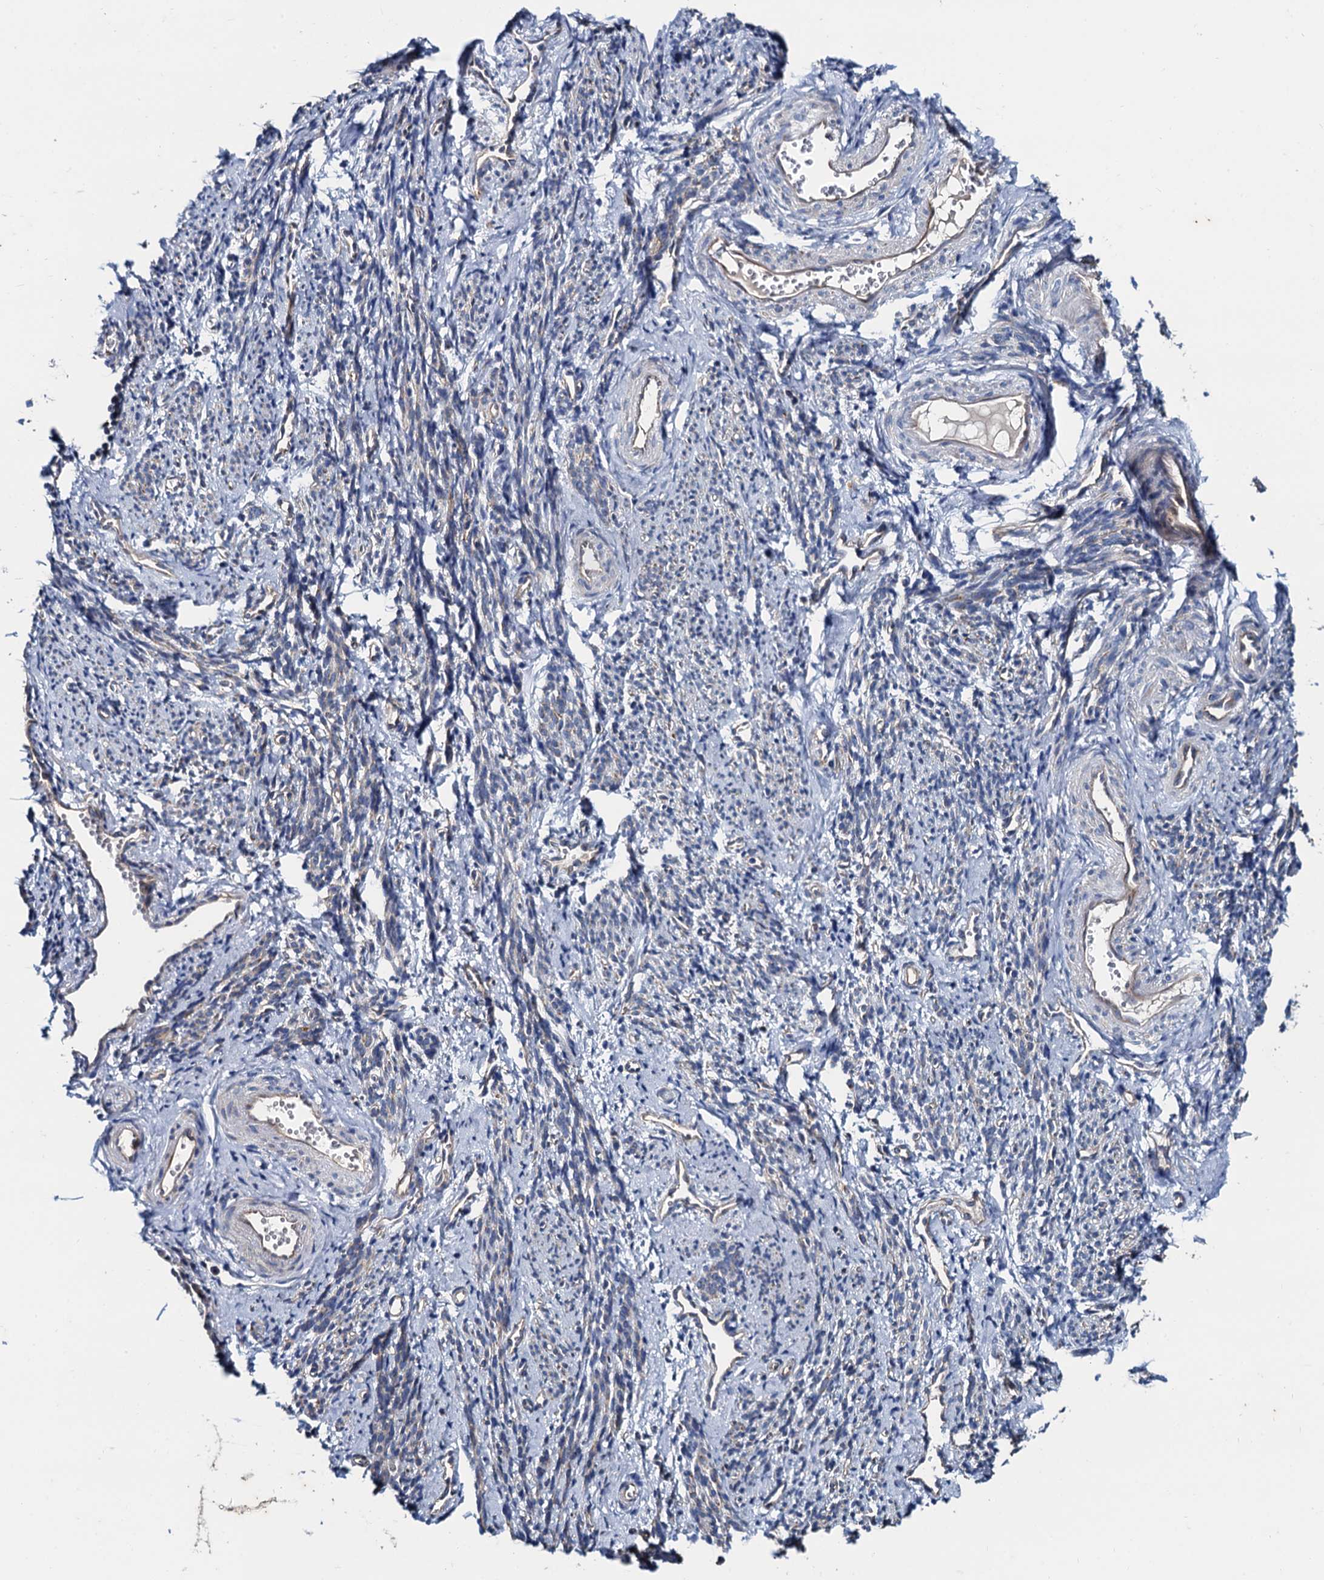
{"staining": {"intensity": "negative", "quantity": "none", "location": "none"}, "tissue": "smooth muscle", "cell_type": "Smooth muscle cells", "image_type": "normal", "snomed": [{"axis": "morphology", "description": "Normal tissue, NOS"}, {"axis": "topography", "description": "Smooth muscle"}, {"axis": "topography", "description": "Uterus"}], "caption": "High magnification brightfield microscopy of normal smooth muscle stained with DAB (3,3'-diaminobenzidine) (brown) and counterstained with hematoxylin (blue): smooth muscle cells show no significant positivity.", "gene": "NGRN", "patient": {"sex": "female", "age": 59}}